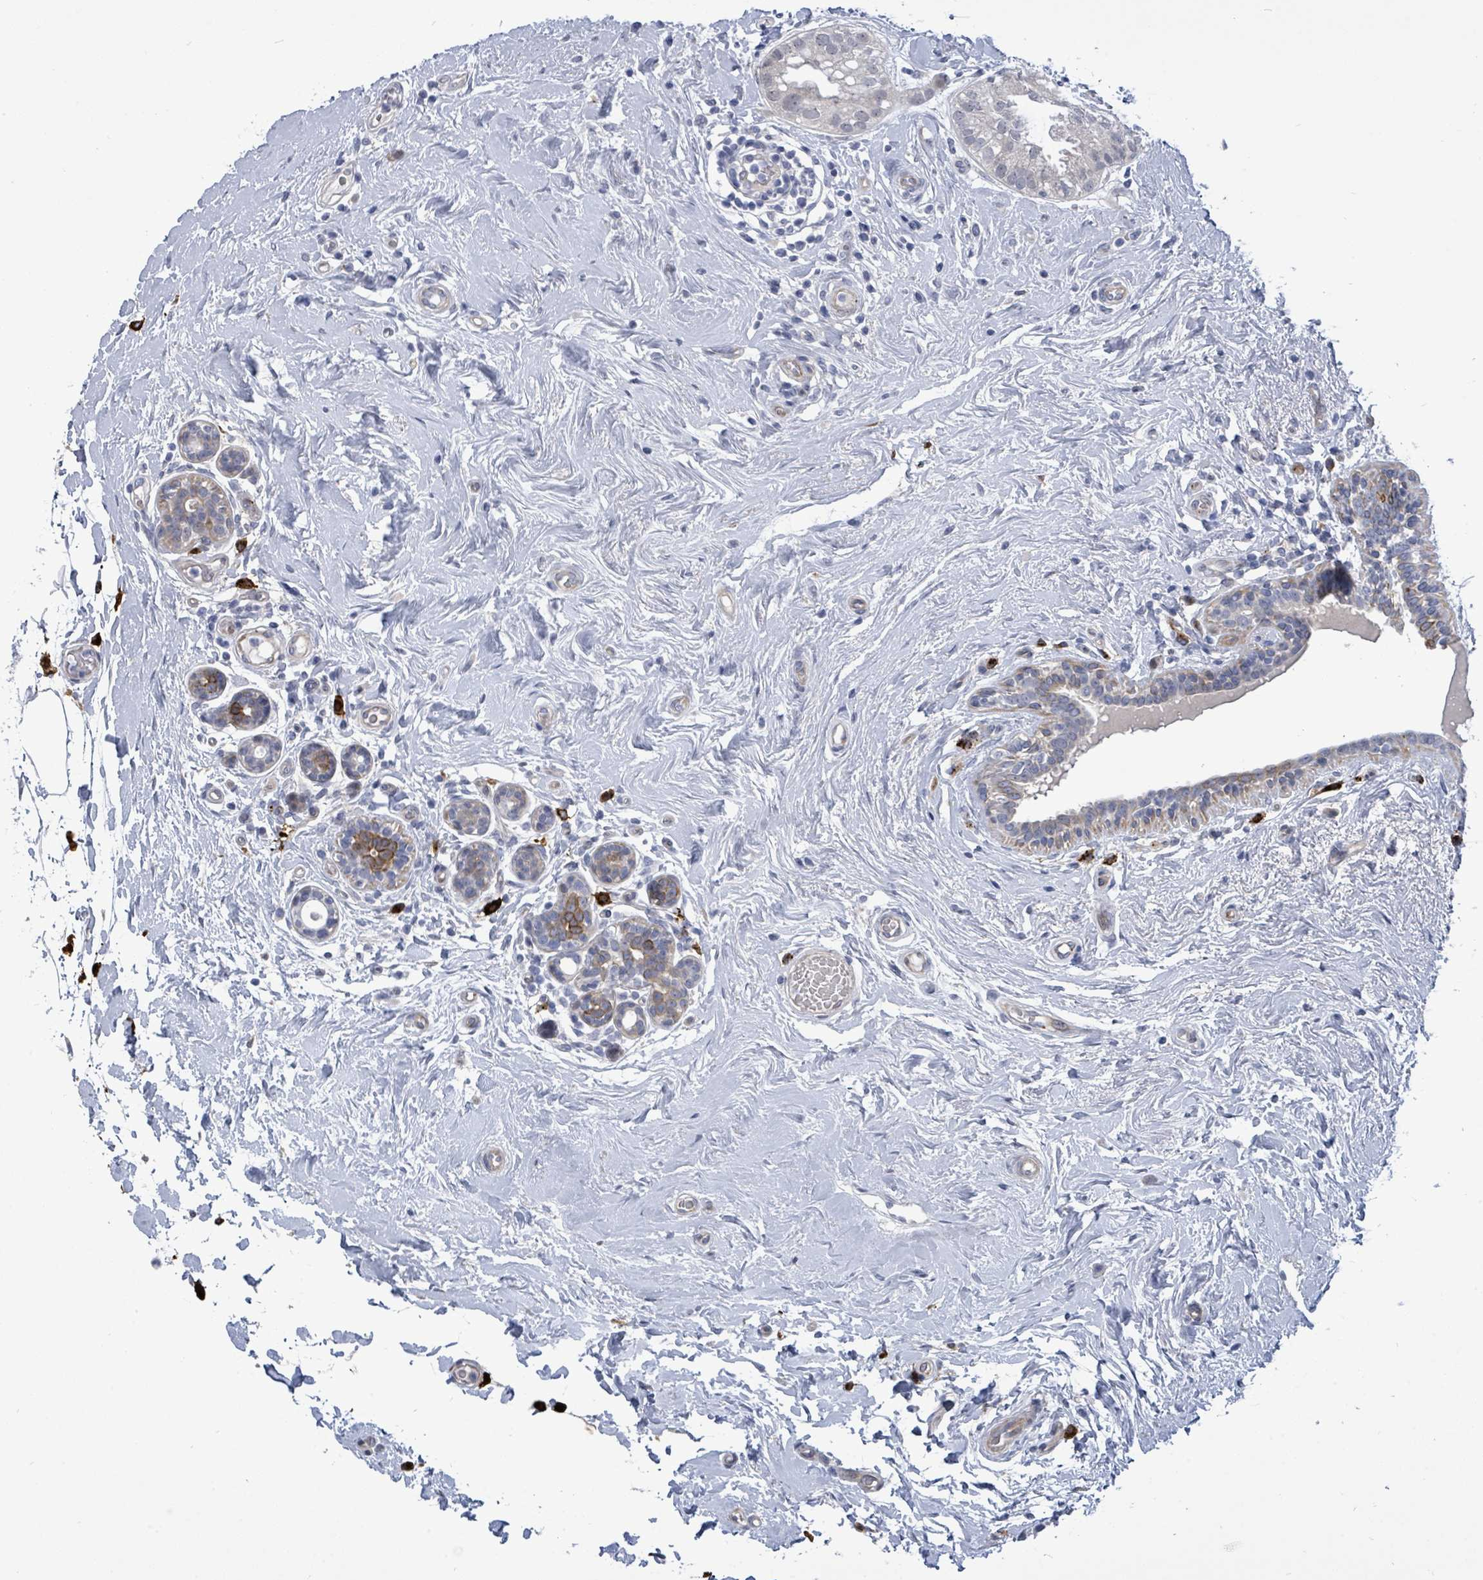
{"staining": {"intensity": "negative", "quantity": "none", "location": "none"}, "tissue": "breast cancer", "cell_type": "Tumor cells", "image_type": "cancer", "snomed": [{"axis": "morphology", "description": "Duct carcinoma"}, {"axis": "topography", "description": "Breast"}], "caption": "Immunohistochemistry image of breast cancer (intraductal carcinoma) stained for a protein (brown), which reveals no staining in tumor cells.", "gene": "CT45A5", "patient": {"sex": "female", "age": 73}}